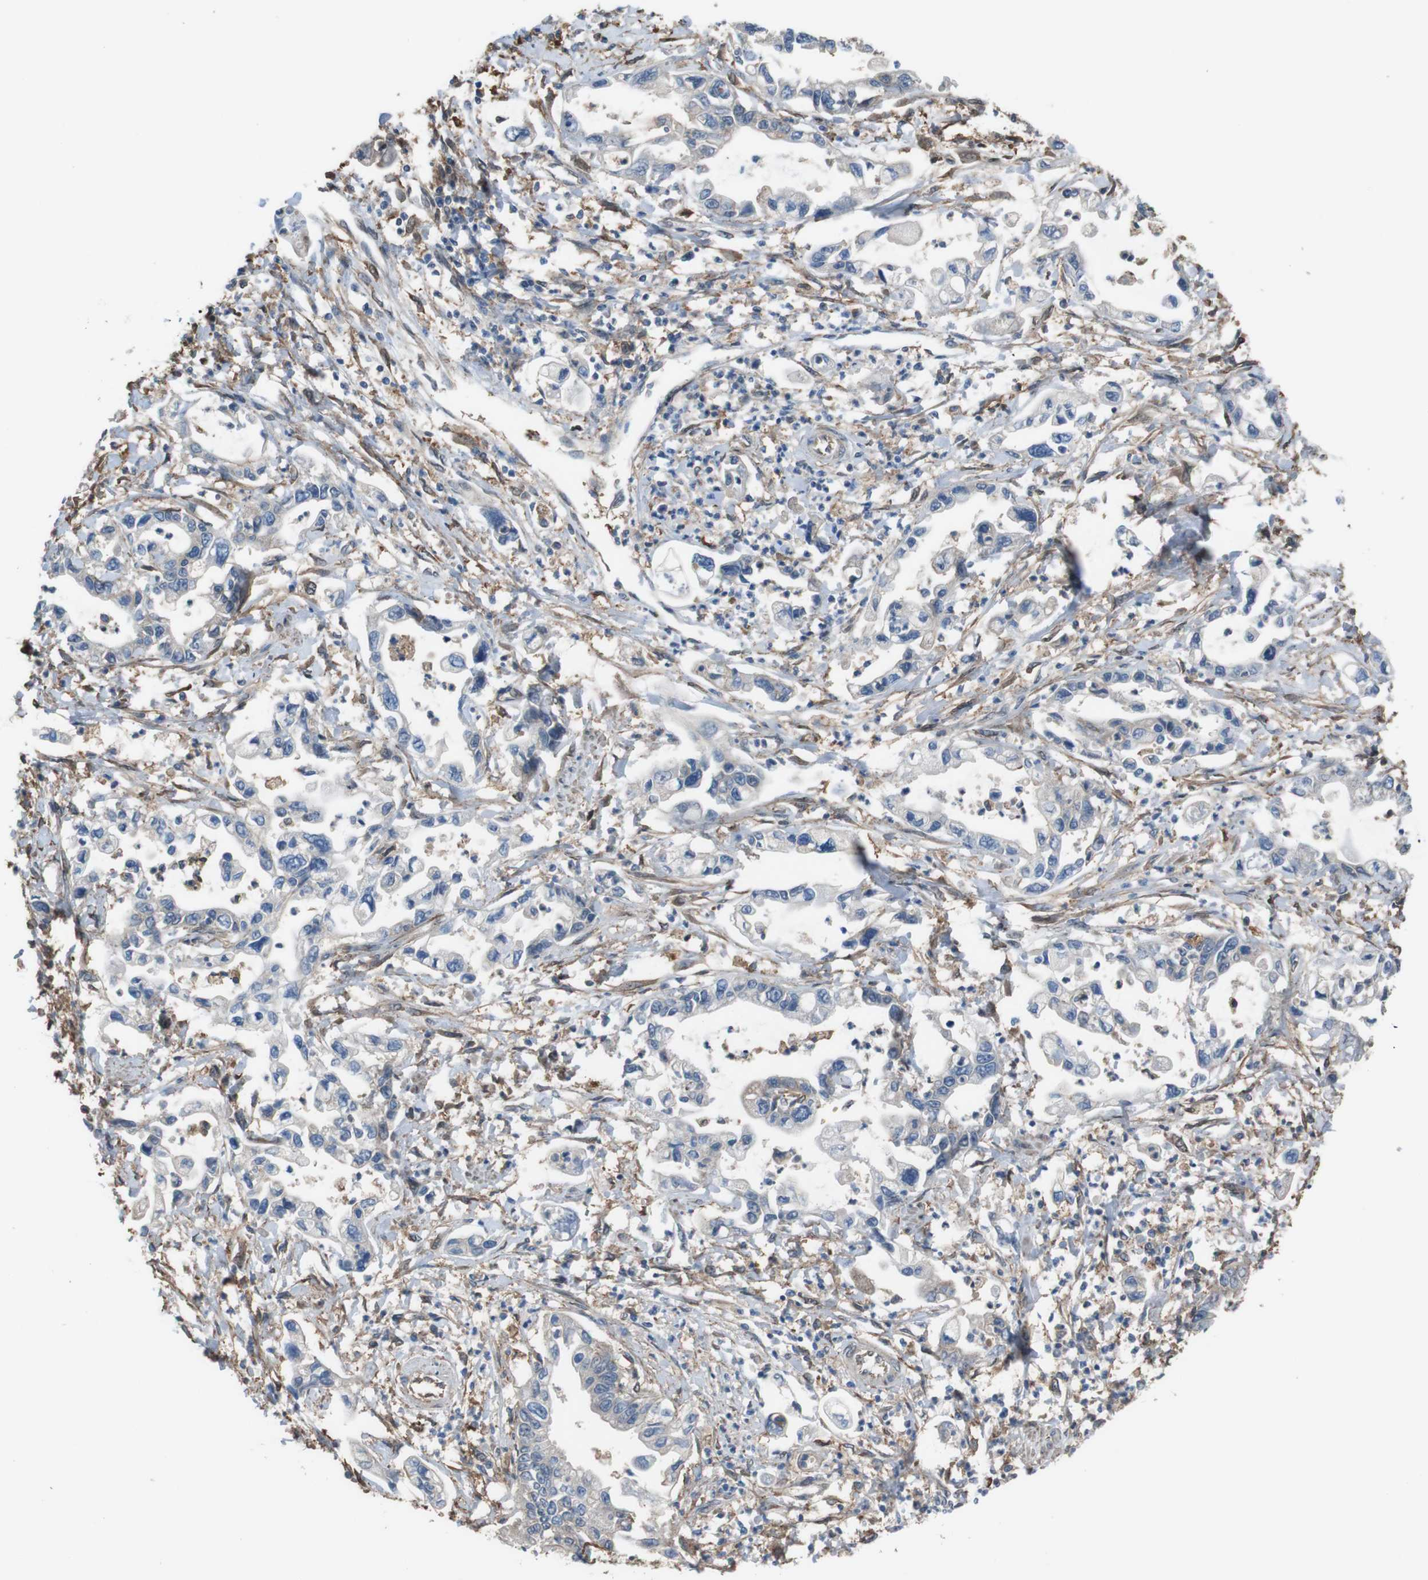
{"staining": {"intensity": "weak", "quantity": "<25%", "location": "cytoplasmic/membranous"}, "tissue": "pancreatic cancer", "cell_type": "Tumor cells", "image_type": "cancer", "snomed": [{"axis": "morphology", "description": "Adenocarcinoma, NOS"}, {"axis": "topography", "description": "Pancreas"}], "caption": "DAB immunohistochemical staining of human pancreatic adenocarcinoma demonstrates no significant expression in tumor cells.", "gene": "ATP2B1", "patient": {"sex": "male", "age": 56}}